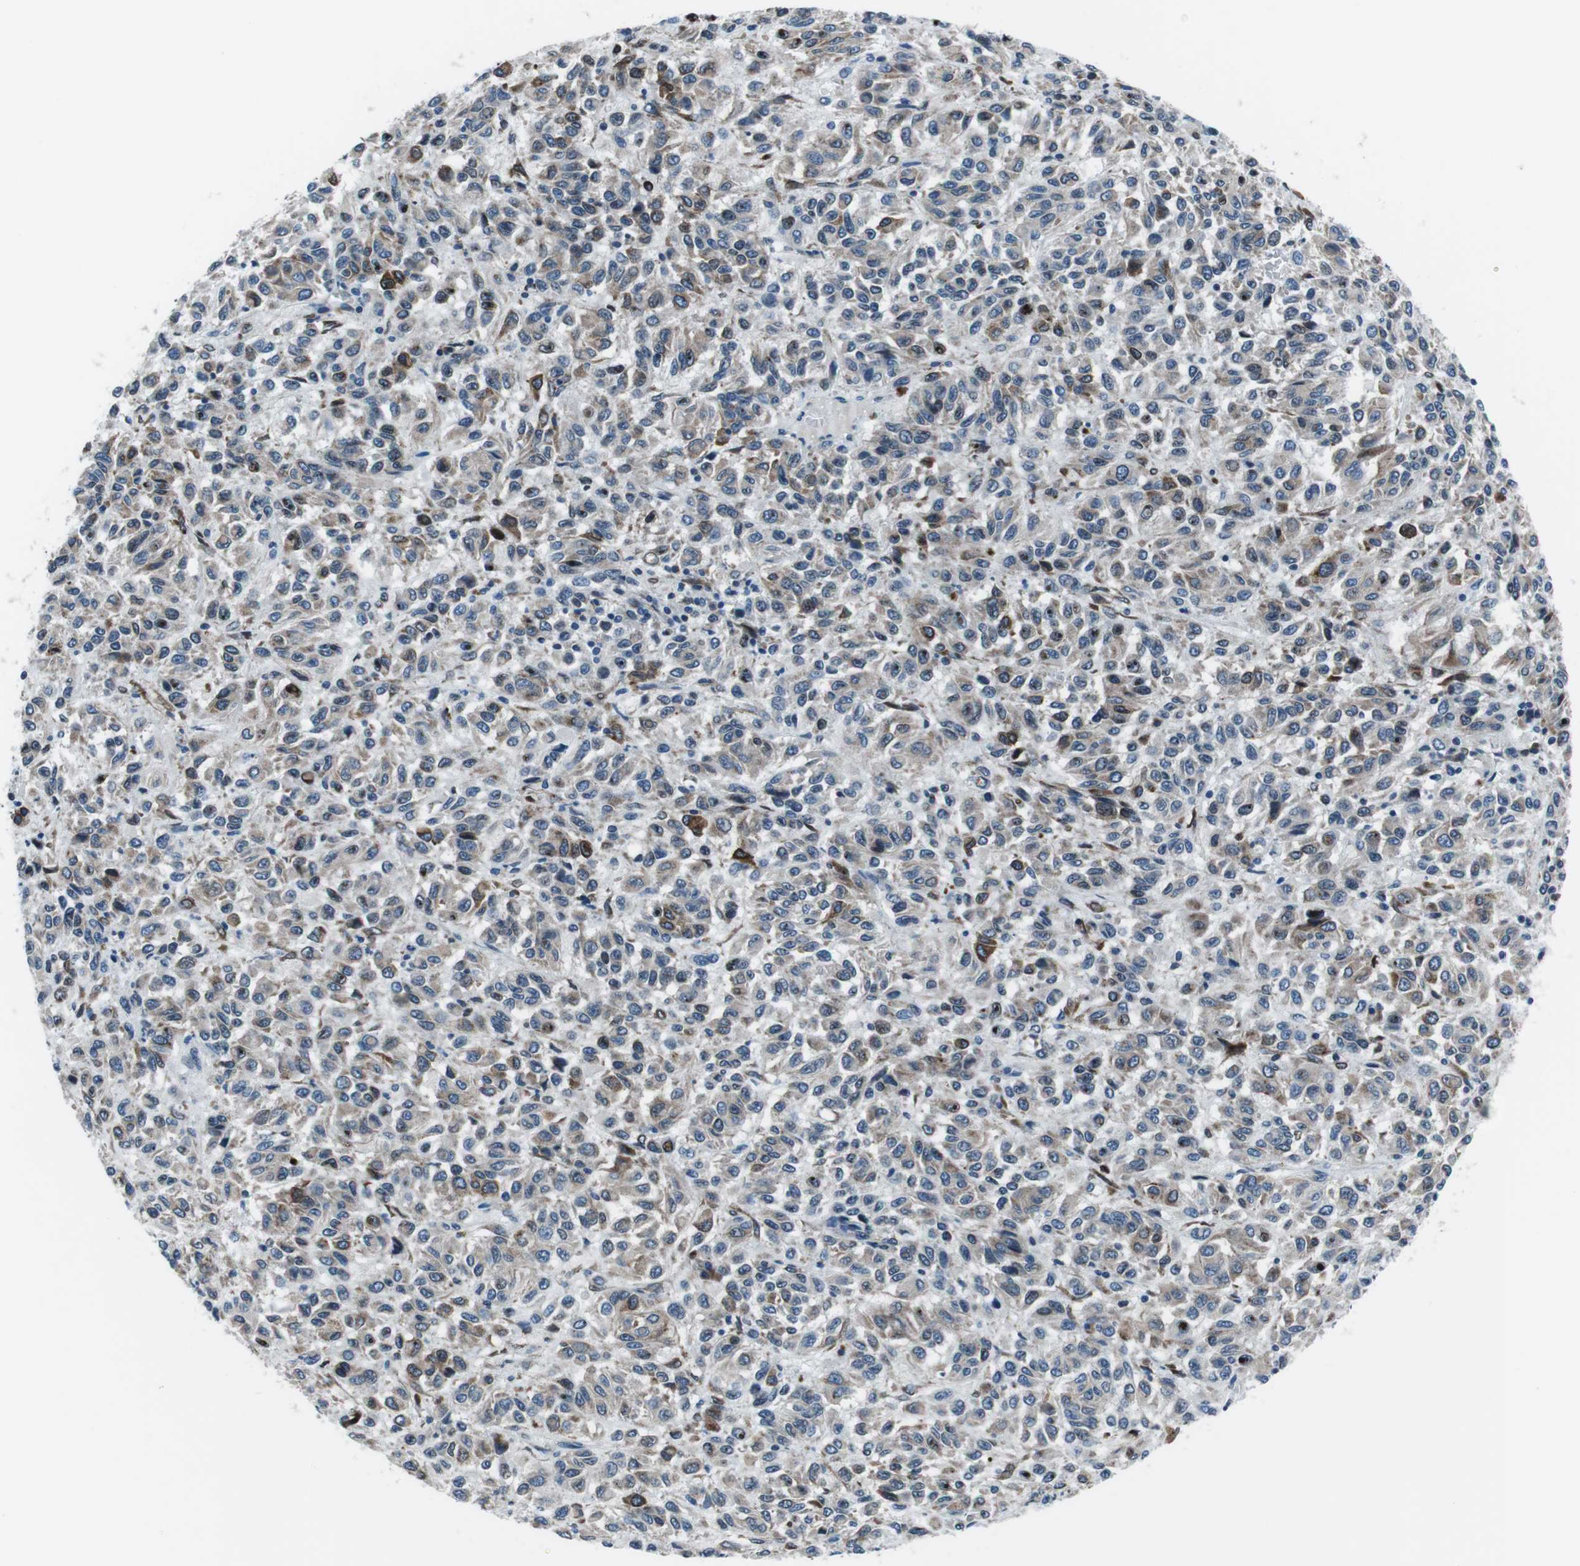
{"staining": {"intensity": "weak", "quantity": "25%-75%", "location": "cytoplasmic/membranous"}, "tissue": "melanoma", "cell_type": "Tumor cells", "image_type": "cancer", "snomed": [{"axis": "morphology", "description": "Malignant melanoma, Metastatic site"}, {"axis": "topography", "description": "Lung"}], "caption": "The photomicrograph reveals staining of malignant melanoma (metastatic site), revealing weak cytoplasmic/membranous protein expression (brown color) within tumor cells. (IHC, brightfield microscopy, high magnification).", "gene": "NUCB2", "patient": {"sex": "male", "age": 64}}